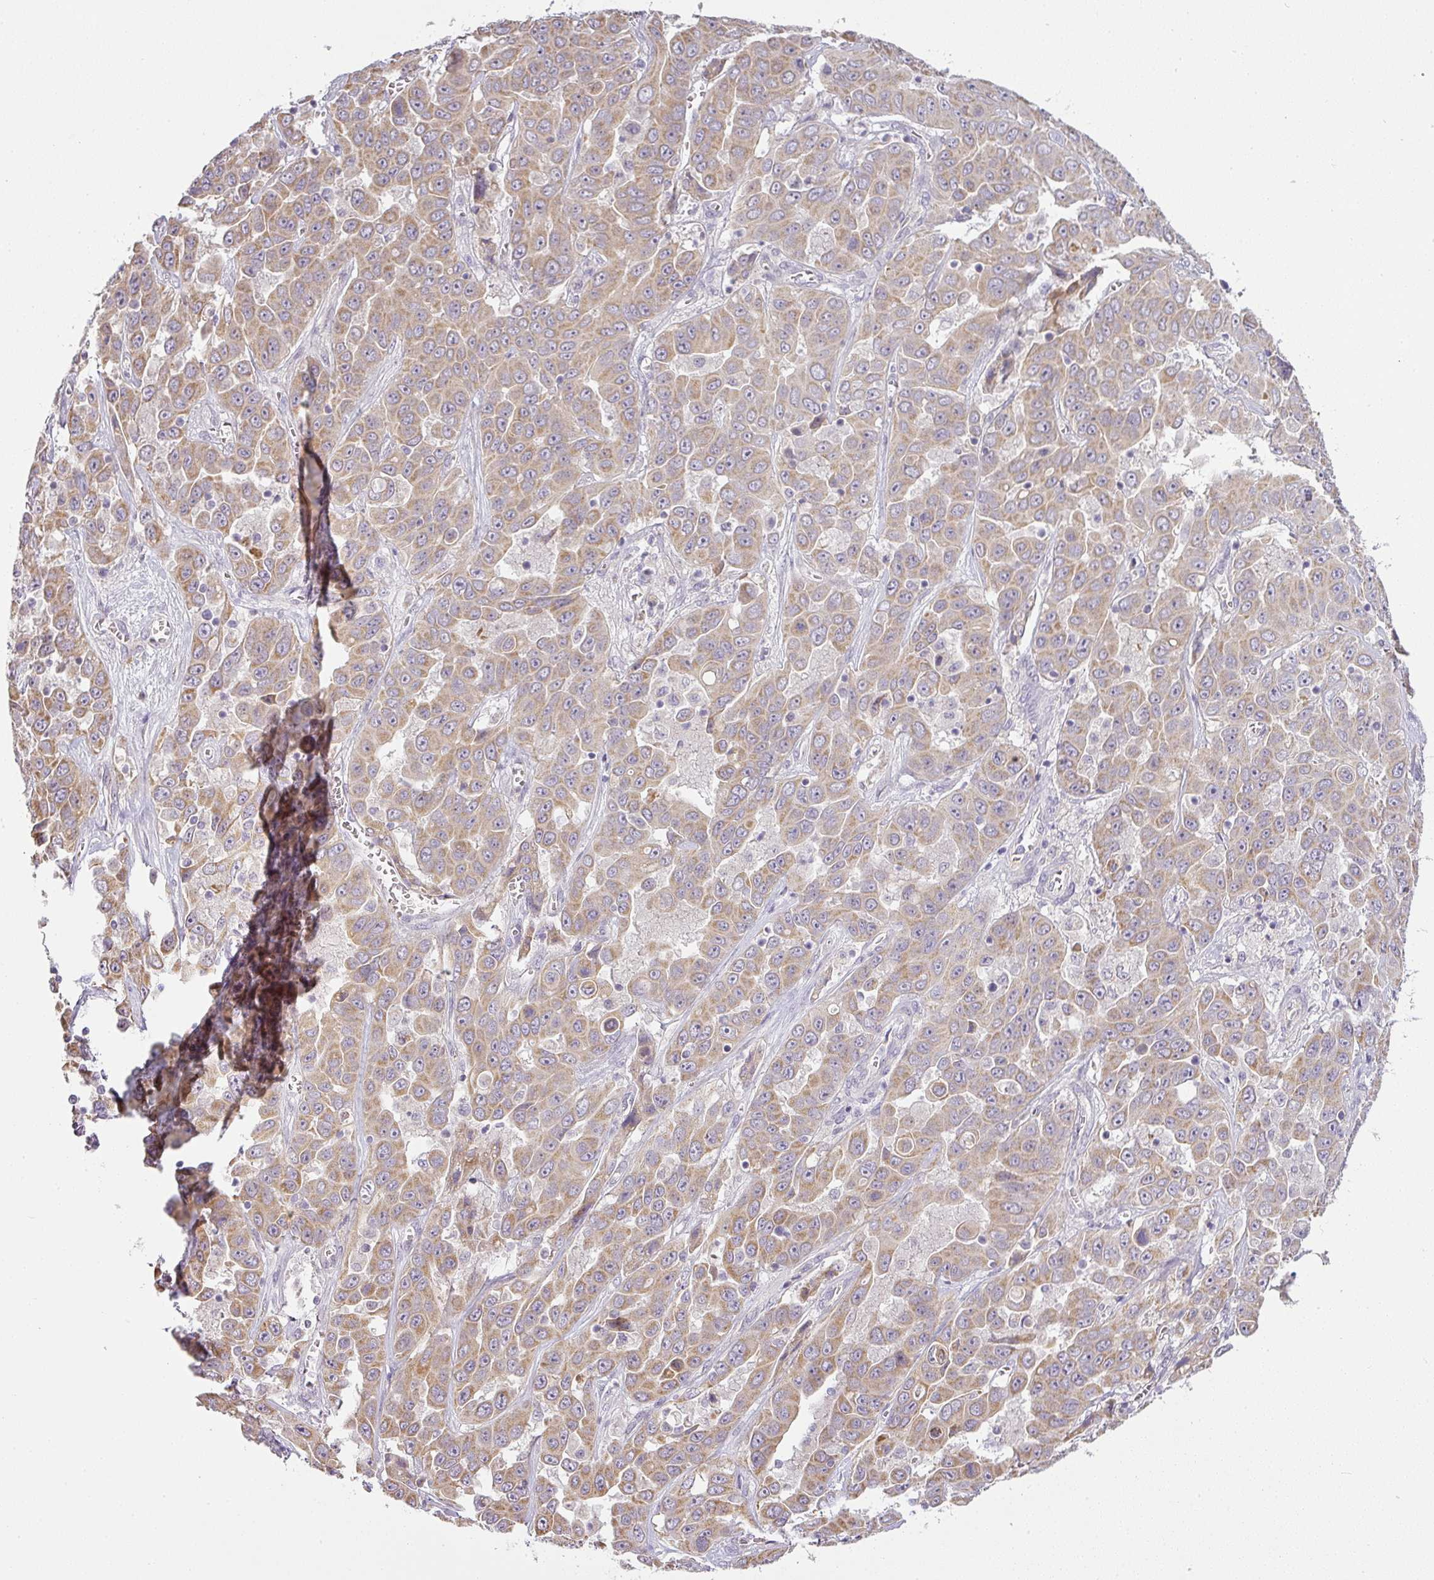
{"staining": {"intensity": "weak", "quantity": ">75%", "location": "cytoplasmic/membranous"}, "tissue": "liver cancer", "cell_type": "Tumor cells", "image_type": "cancer", "snomed": [{"axis": "morphology", "description": "Cholangiocarcinoma"}, {"axis": "topography", "description": "Liver"}], "caption": "Weak cytoplasmic/membranous protein expression is present in about >75% of tumor cells in liver cholangiocarcinoma.", "gene": "LY75", "patient": {"sex": "female", "age": 52}}